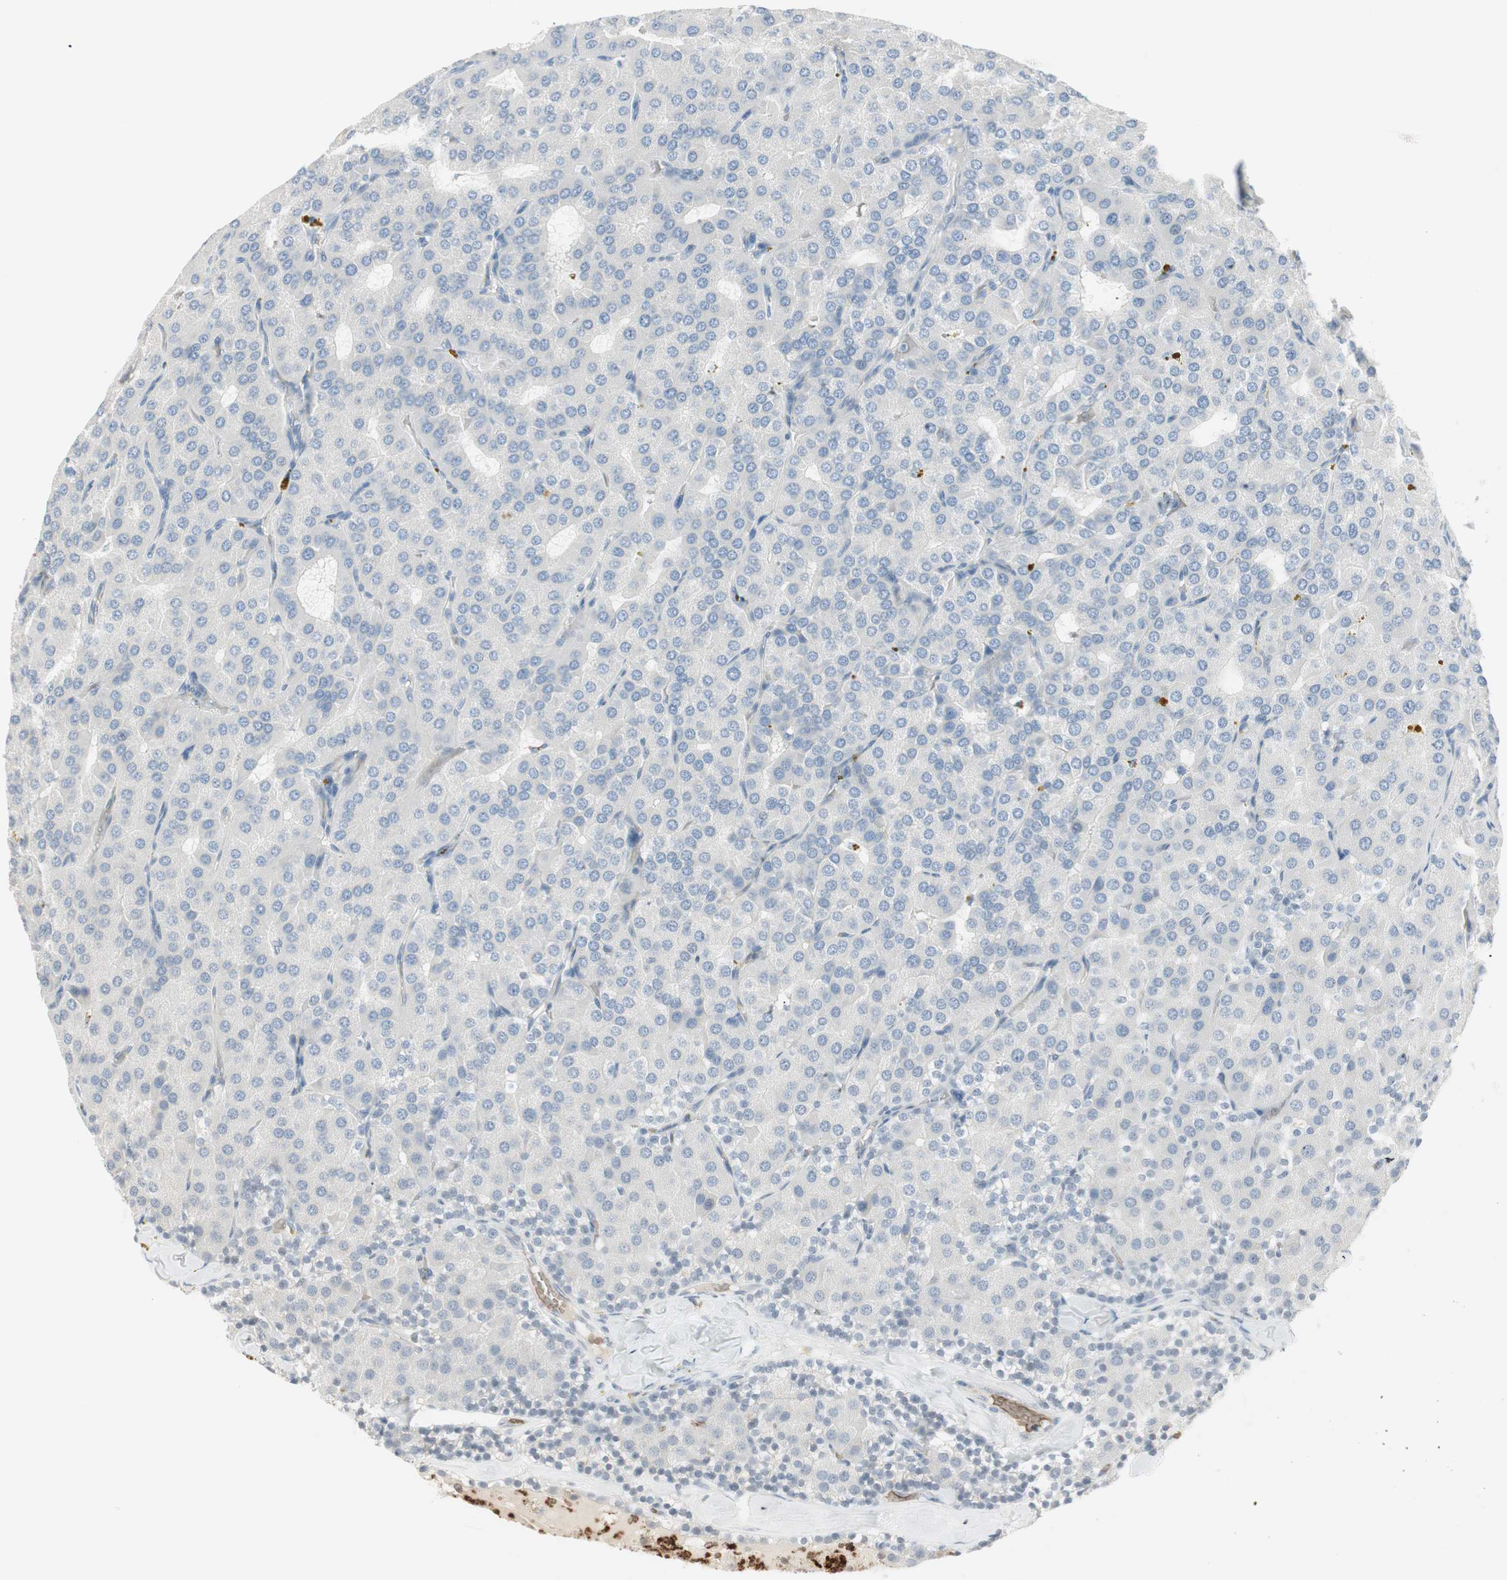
{"staining": {"intensity": "negative", "quantity": "none", "location": "none"}, "tissue": "parathyroid gland", "cell_type": "Glandular cells", "image_type": "normal", "snomed": [{"axis": "morphology", "description": "Normal tissue, NOS"}, {"axis": "morphology", "description": "Adenoma, NOS"}, {"axis": "topography", "description": "Parathyroid gland"}], "caption": "A high-resolution micrograph shows immunohistochemistry (IHC) staining of benign parathyroid gland, which demonstrates no significant staining in glandular cells.", "gene": "MAP4K1", "patient": {"sex": "female", "age": 86}}